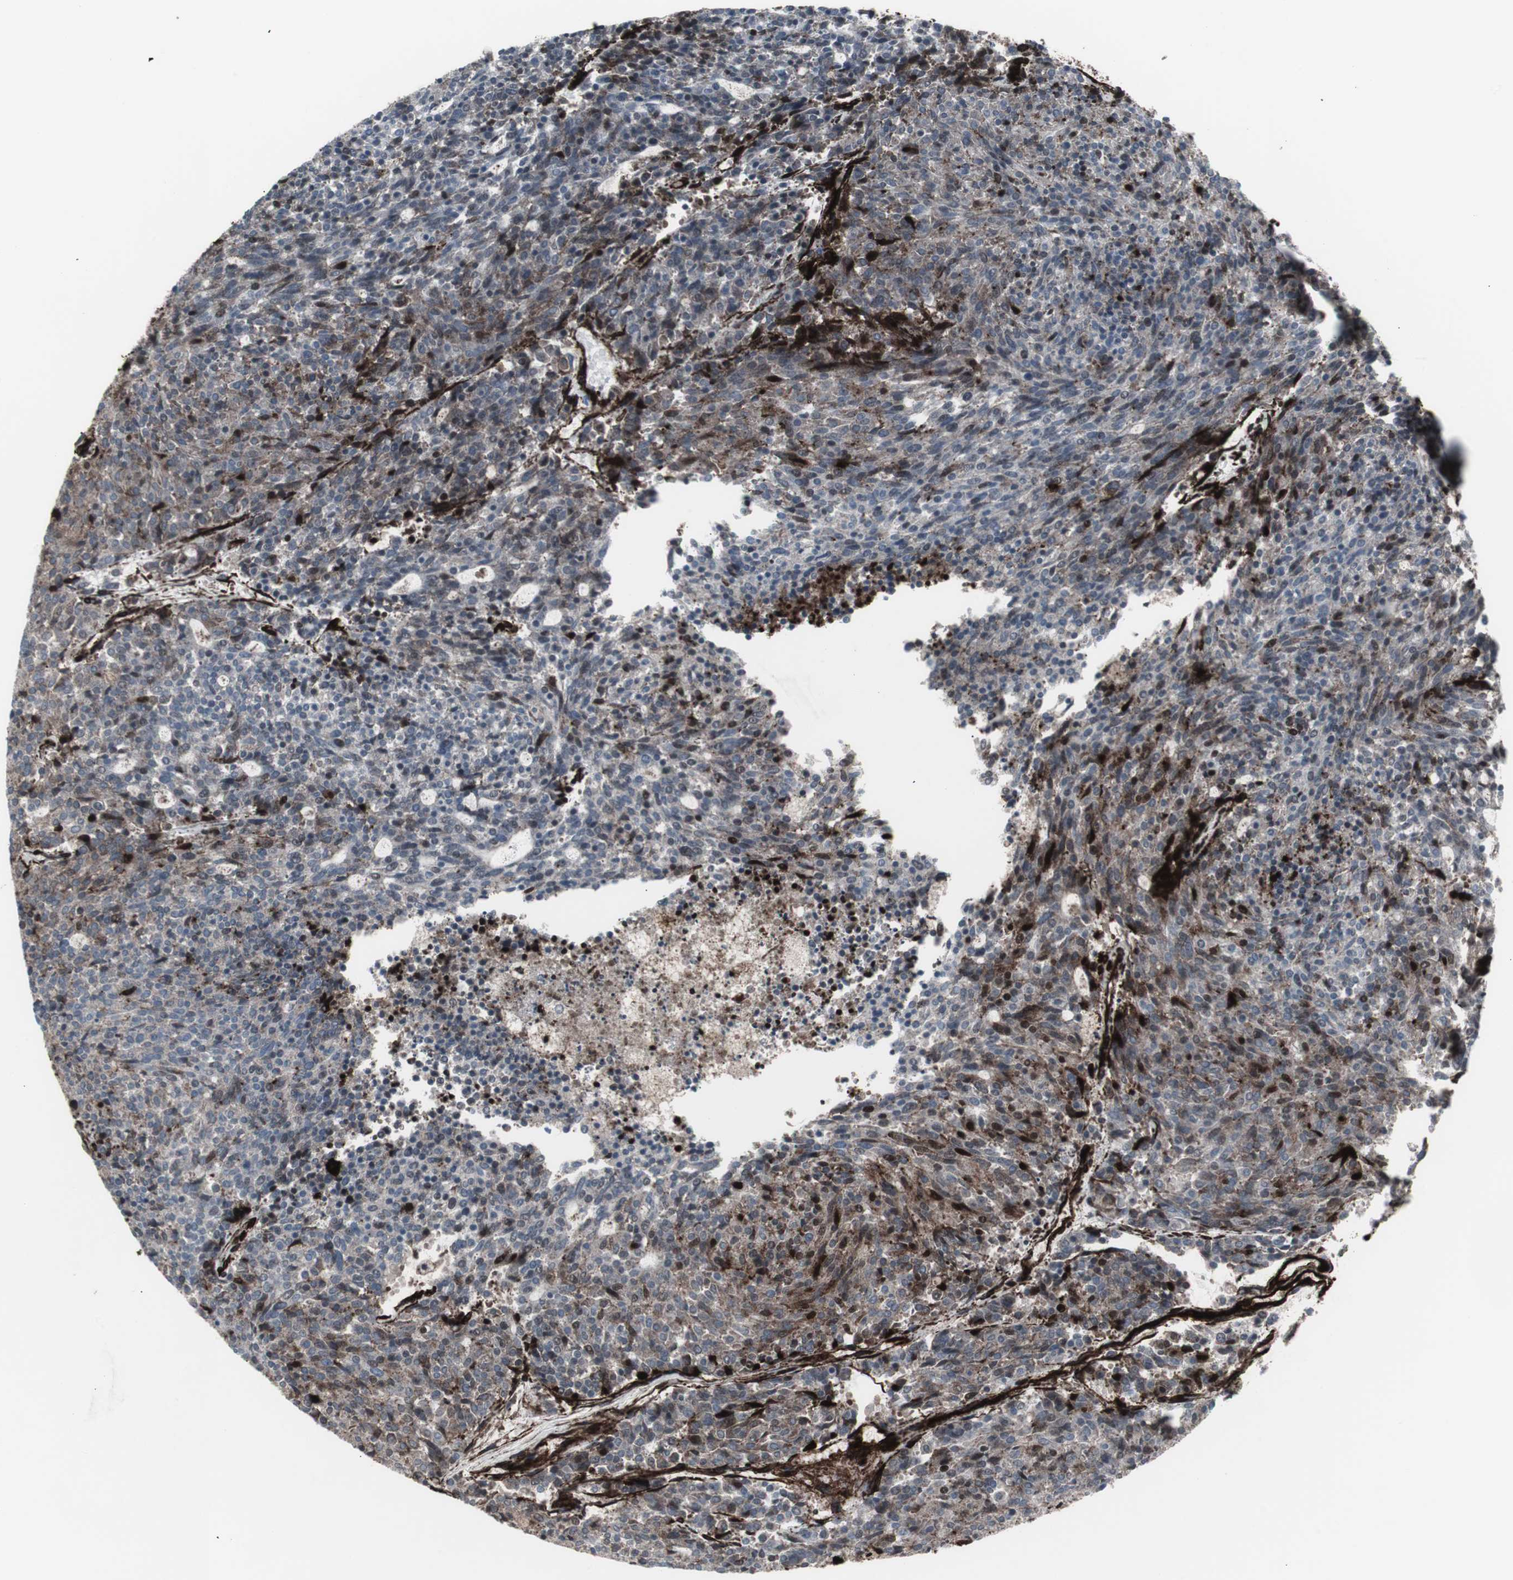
{"staining": {"intensity": "moderate", "quantity": "25%-75%", "location": "cytoplasmic/membranous"}, "tissue": "carcinoid", "cell_type": "Tumor cells", "image_type": "cancer", "snomed": [{"axis": "morphology", "description": "Carcinoid, malignant, NOS"}, {"axis": "topography", "description": "Pancreas"}], "caption": "Immunohistochemical staining of human malignant carcinoid reveals medium levels of moderate cytoplasmic/membranous protein positivity in about 25%-75% of tumor cells.", "gene": "PDGFA", "patient": {"sex": "female", "age": 54}}